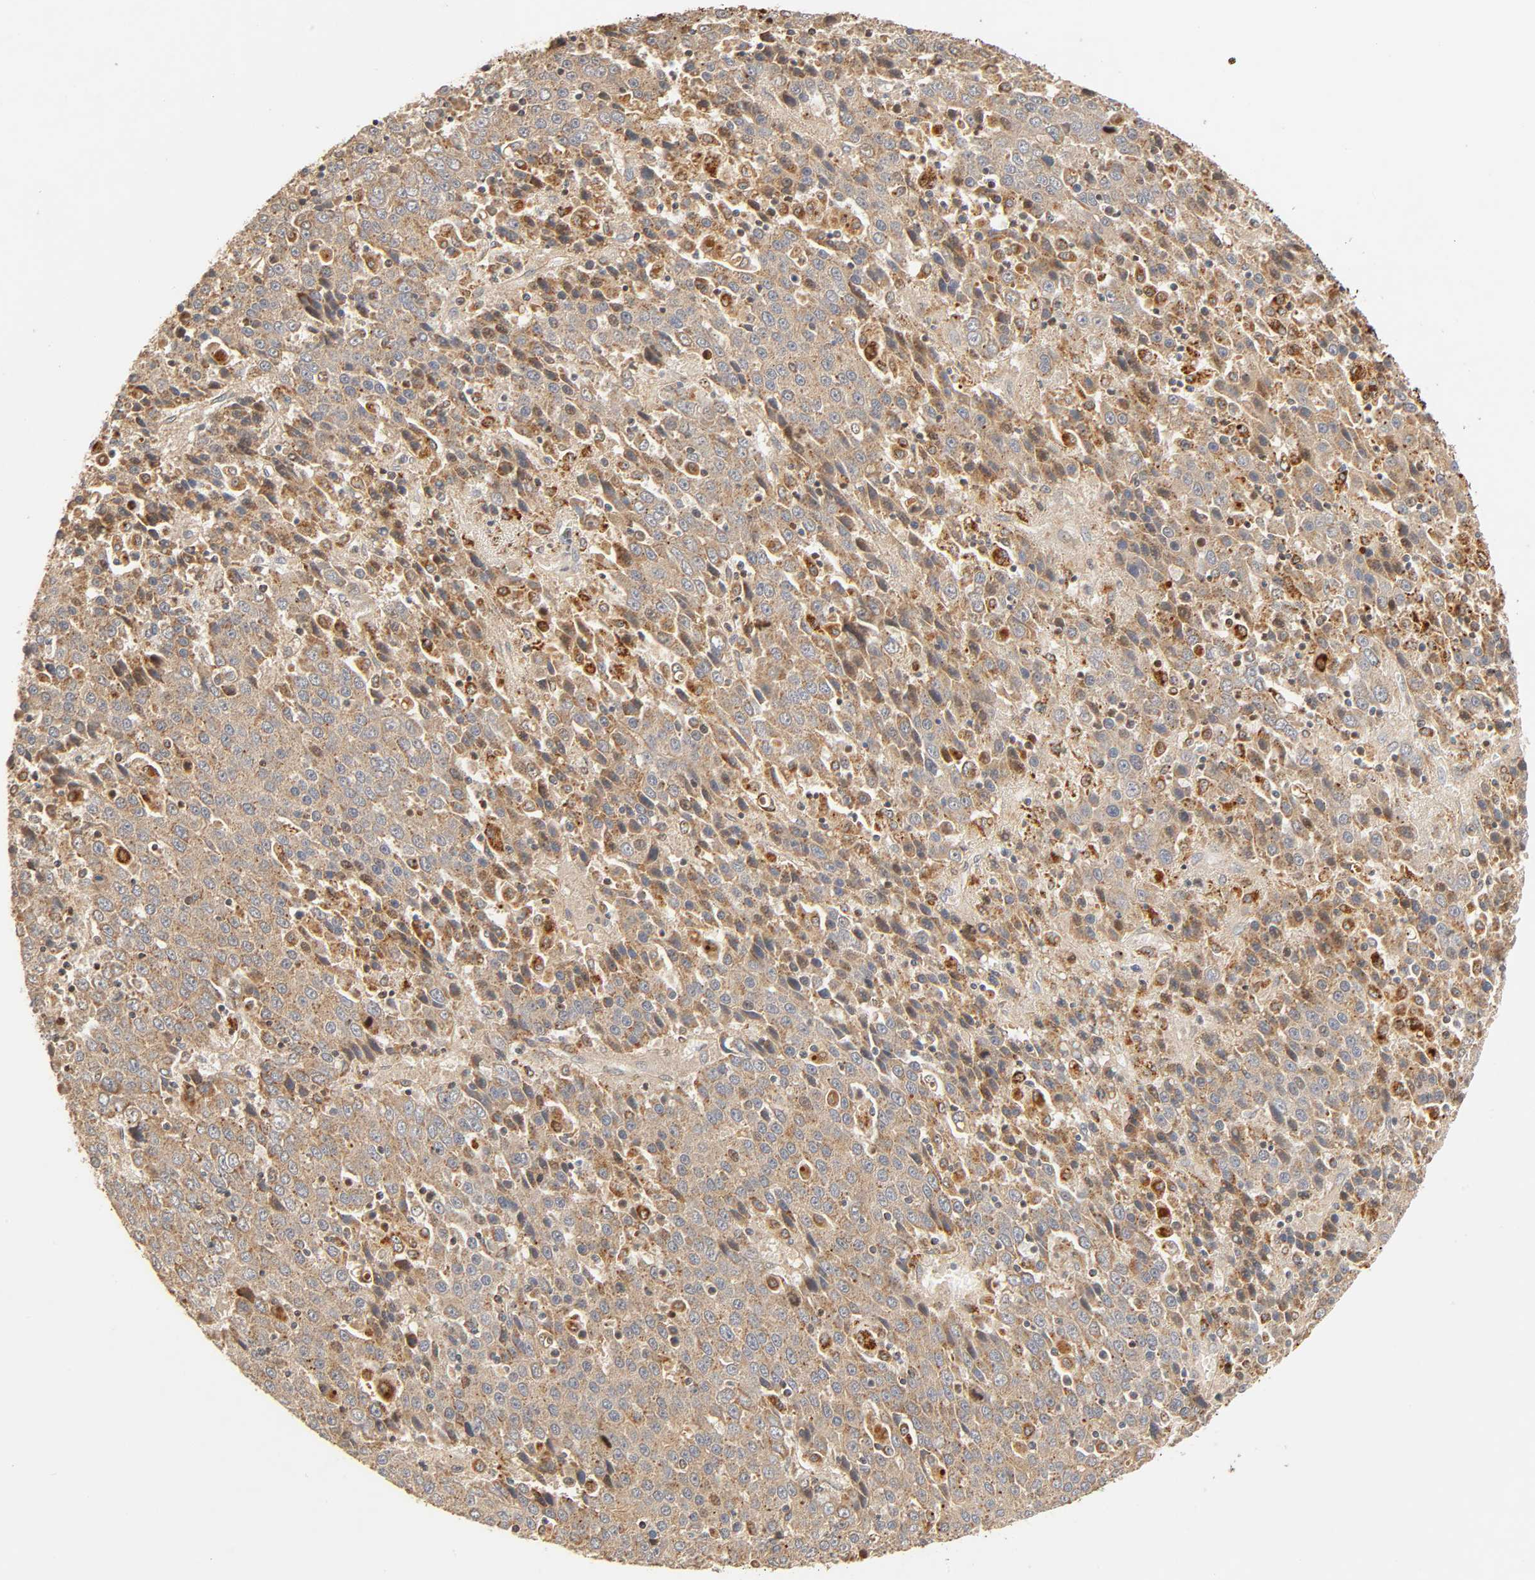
{"staining": {"intensity": "strong", "quantity": ">75%", "location": "cytoplasmic/membranous"}, "tissue": "liver cancer", "cell_type": "Tumor cells", "image_type": "cancer", "snomed": [{"axis": "morphology", "description": "Carcinoma, Hepatocellular, NOS"}, {"axis": "topography", "description": "Liver"}], "caption": "Immunohistochemistry histopathology image of liver cancer (hepatocellular carcinoma) stained for a protein (brown), which displays high levels of strong cytoplasmic/membranous expression in approximately >75% of tumor cells.", "gene": "MAPK6", "patient": {"sex": "female", "age": 53}}